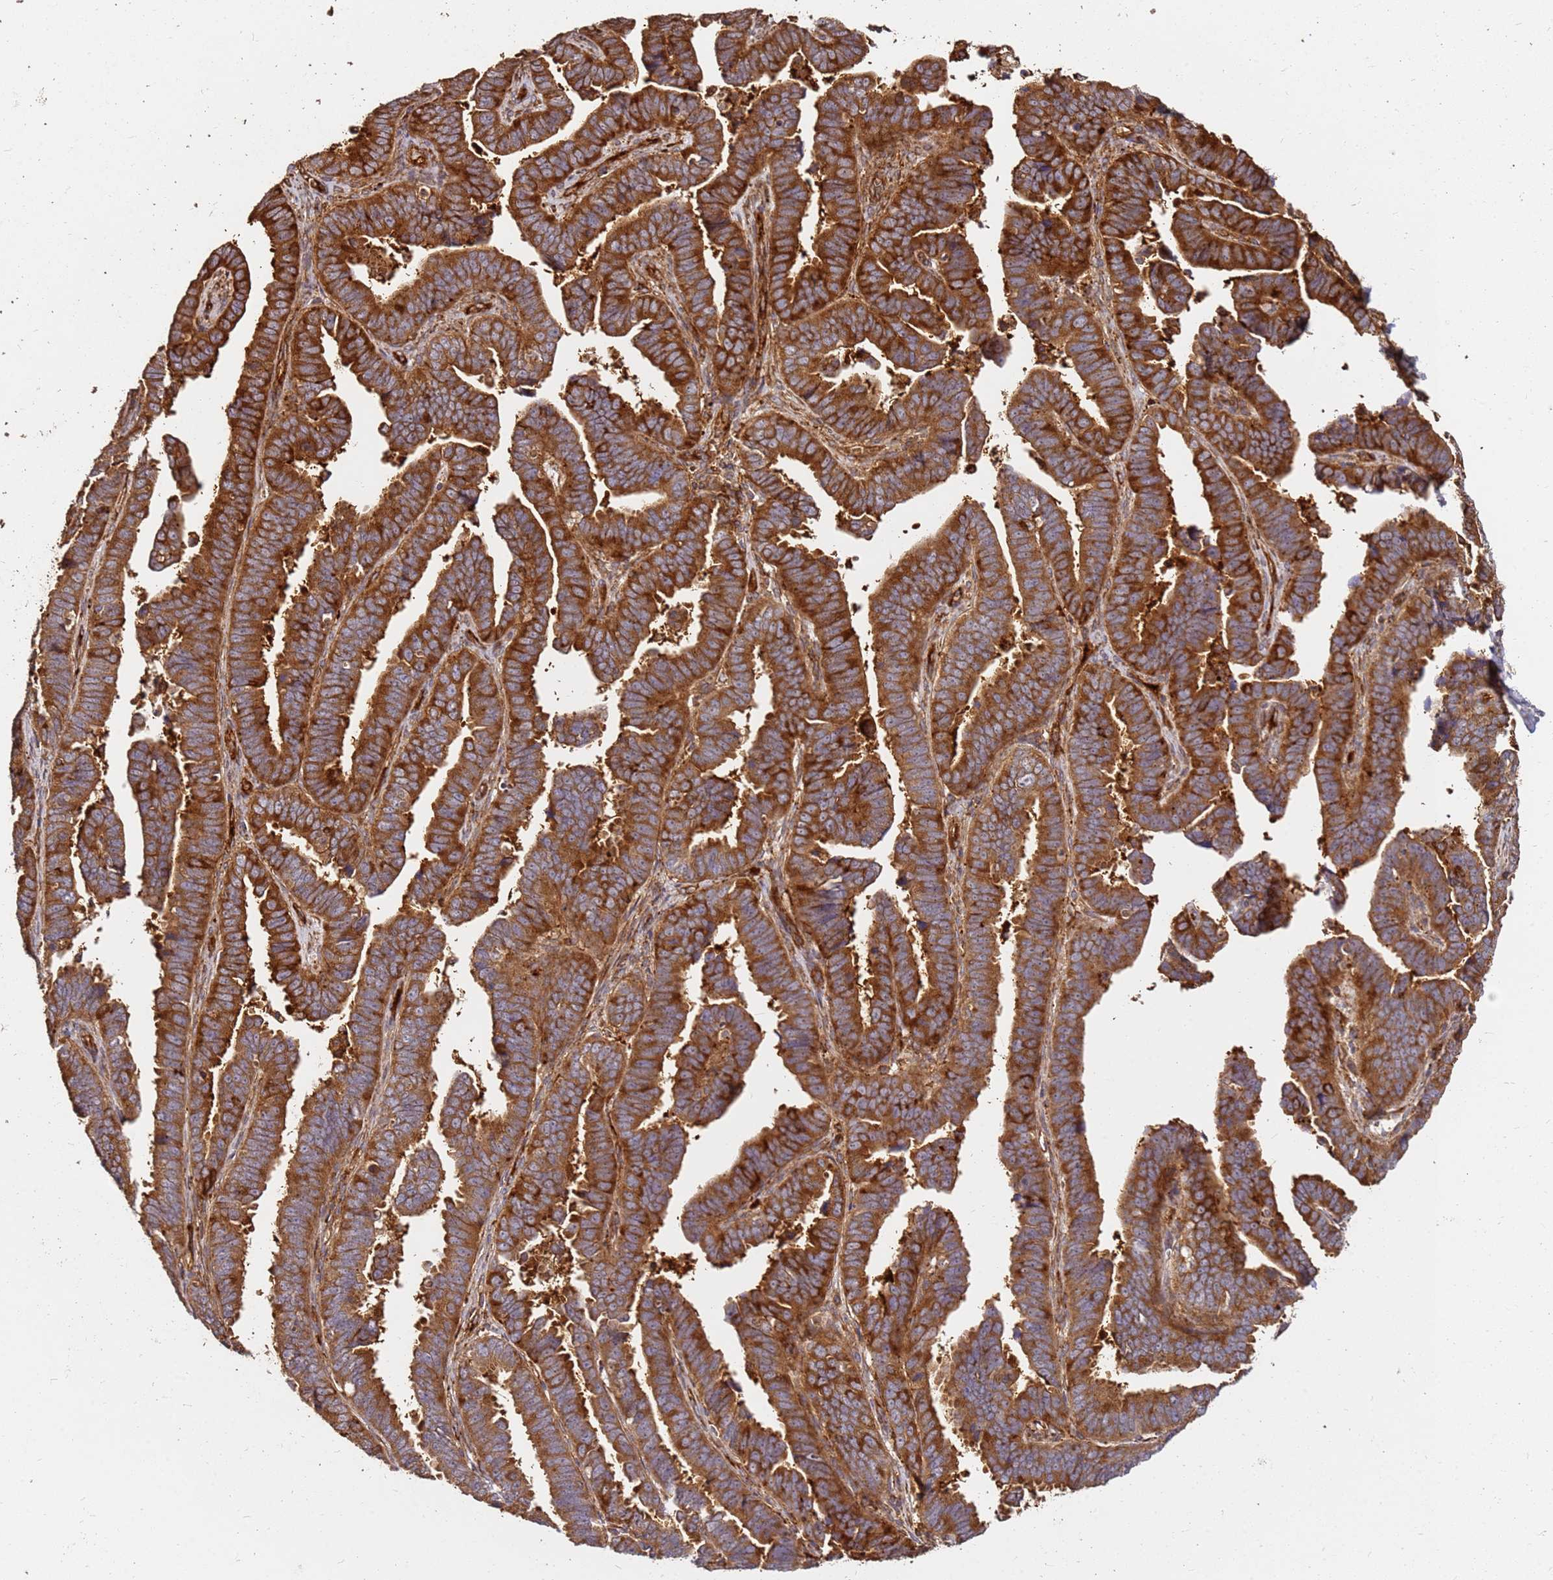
{"staining": {"intensity": "strong", "quantity": ">75%", "location": "cytoplasmic/membranous"}, "tissue": "endometrial cancer", "cell_type": "Tumor cells", "image_type": "cancer", "snomed": [{"axis": "morphology", "description": "Adenocarcinoma, NOS"}, {"axis": "topography", "description": "Endometrium"}], "caption": "This is an image of IHC staining of endometrial cancer (adenocarcinoma), which shows strong positivity in the cytoplasmic/membranous of tumor cells.", "gene": "DVL3", "patient": {"sex": "female", "age": 75}}